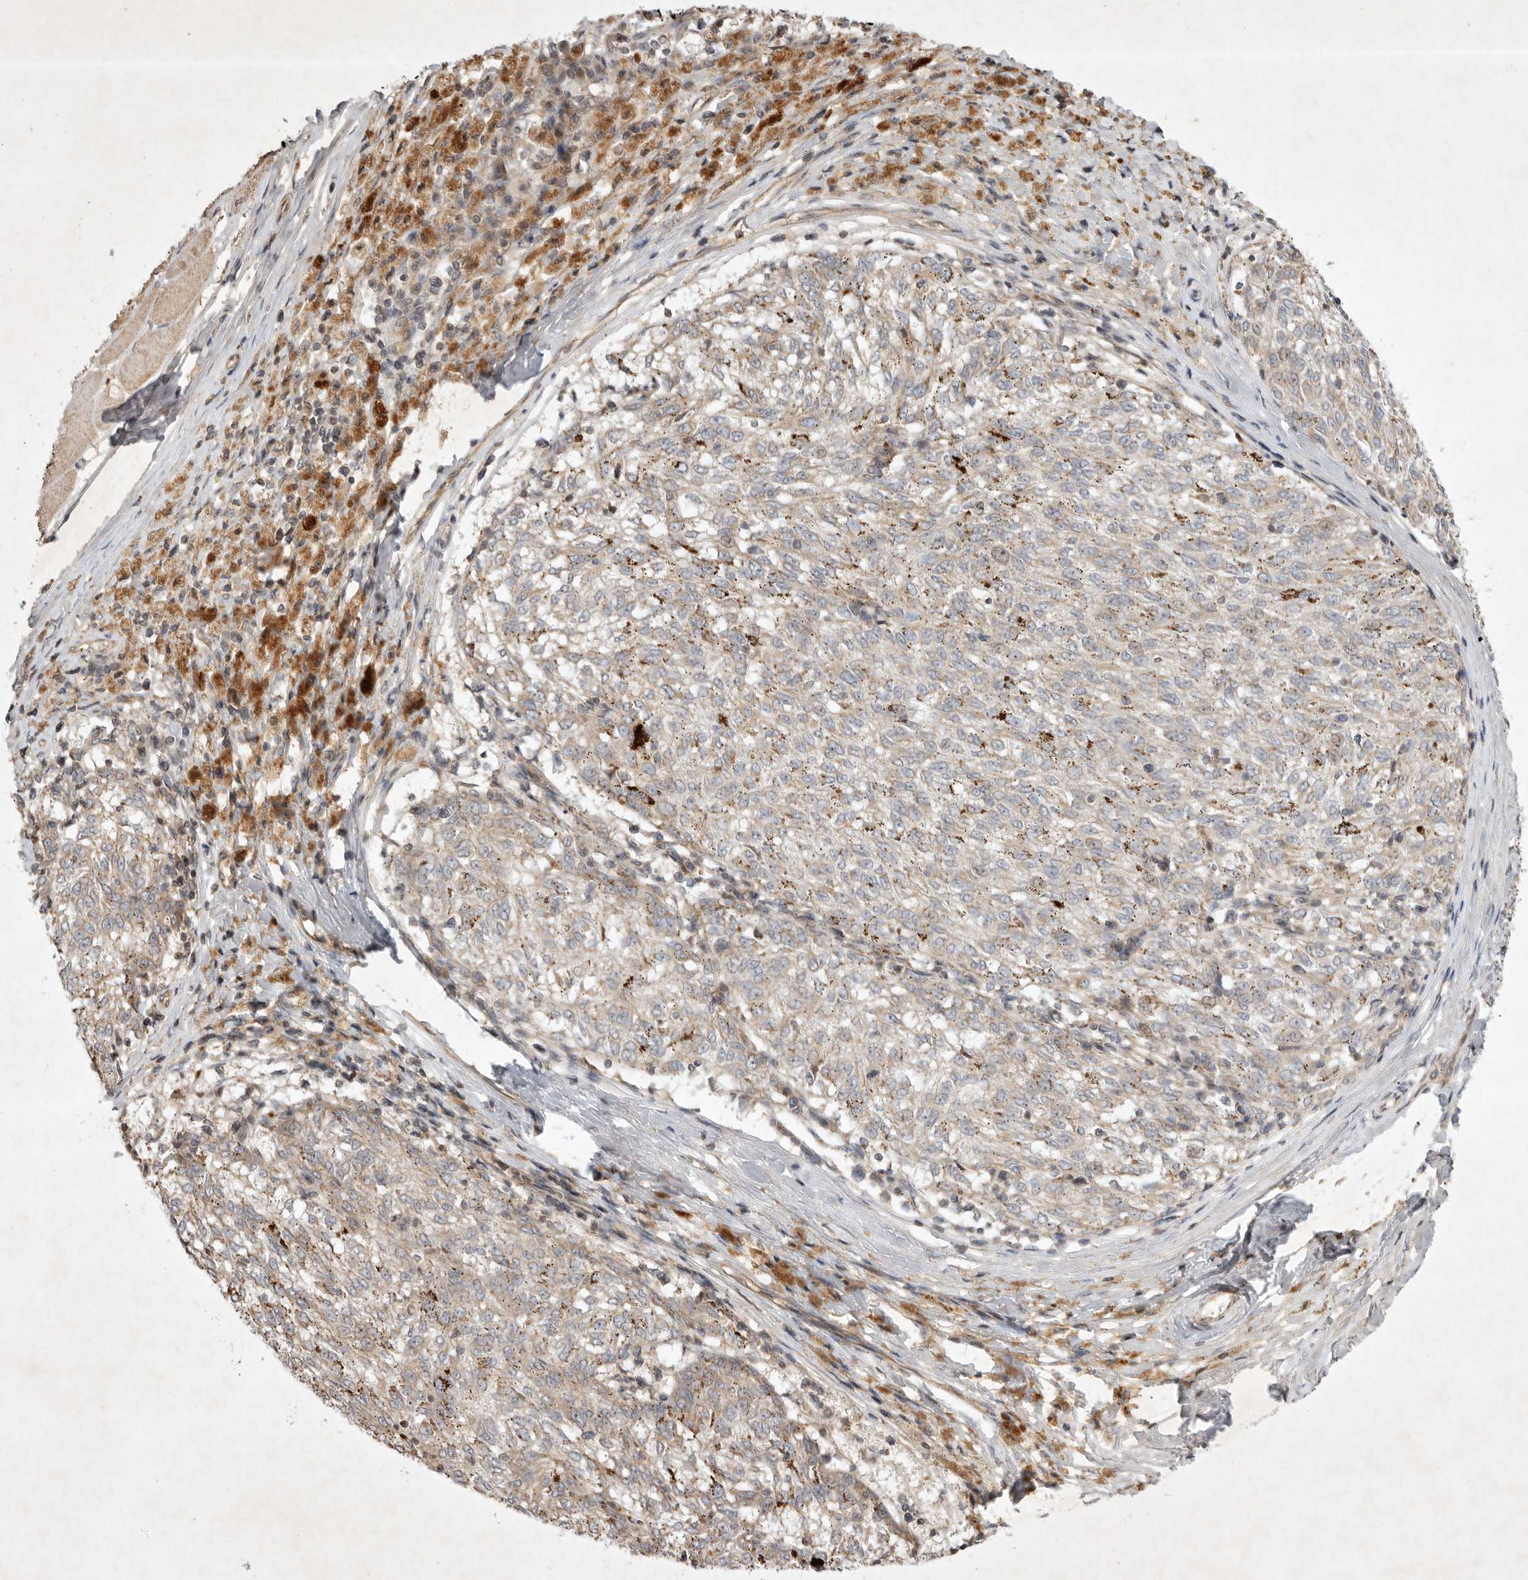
{"staining": {"intensity": "weak", "quantity": "<25%", "location": "cytoplasmic/membranous"}, "tissue": "melanoma", "cell_type": "Tumor cells", "image_type": "cancer", "snomed": [{"axis": "morphology", "description": "Malignant melanoma, NOS"}, {"axis": "topography", "description": "Skin"}], "caption": "DAB immunohistochemical staining of malignant melanoma demonstrates no significant expression in tumor cells. Brightfield microscopy of immunohistochemistry (IHC) stained with DAB (brown) and hematoxylin (blue), captured at high magnification.", "gene": "EIF2AK1", "patient": {"sex": "female", "age": 72}}